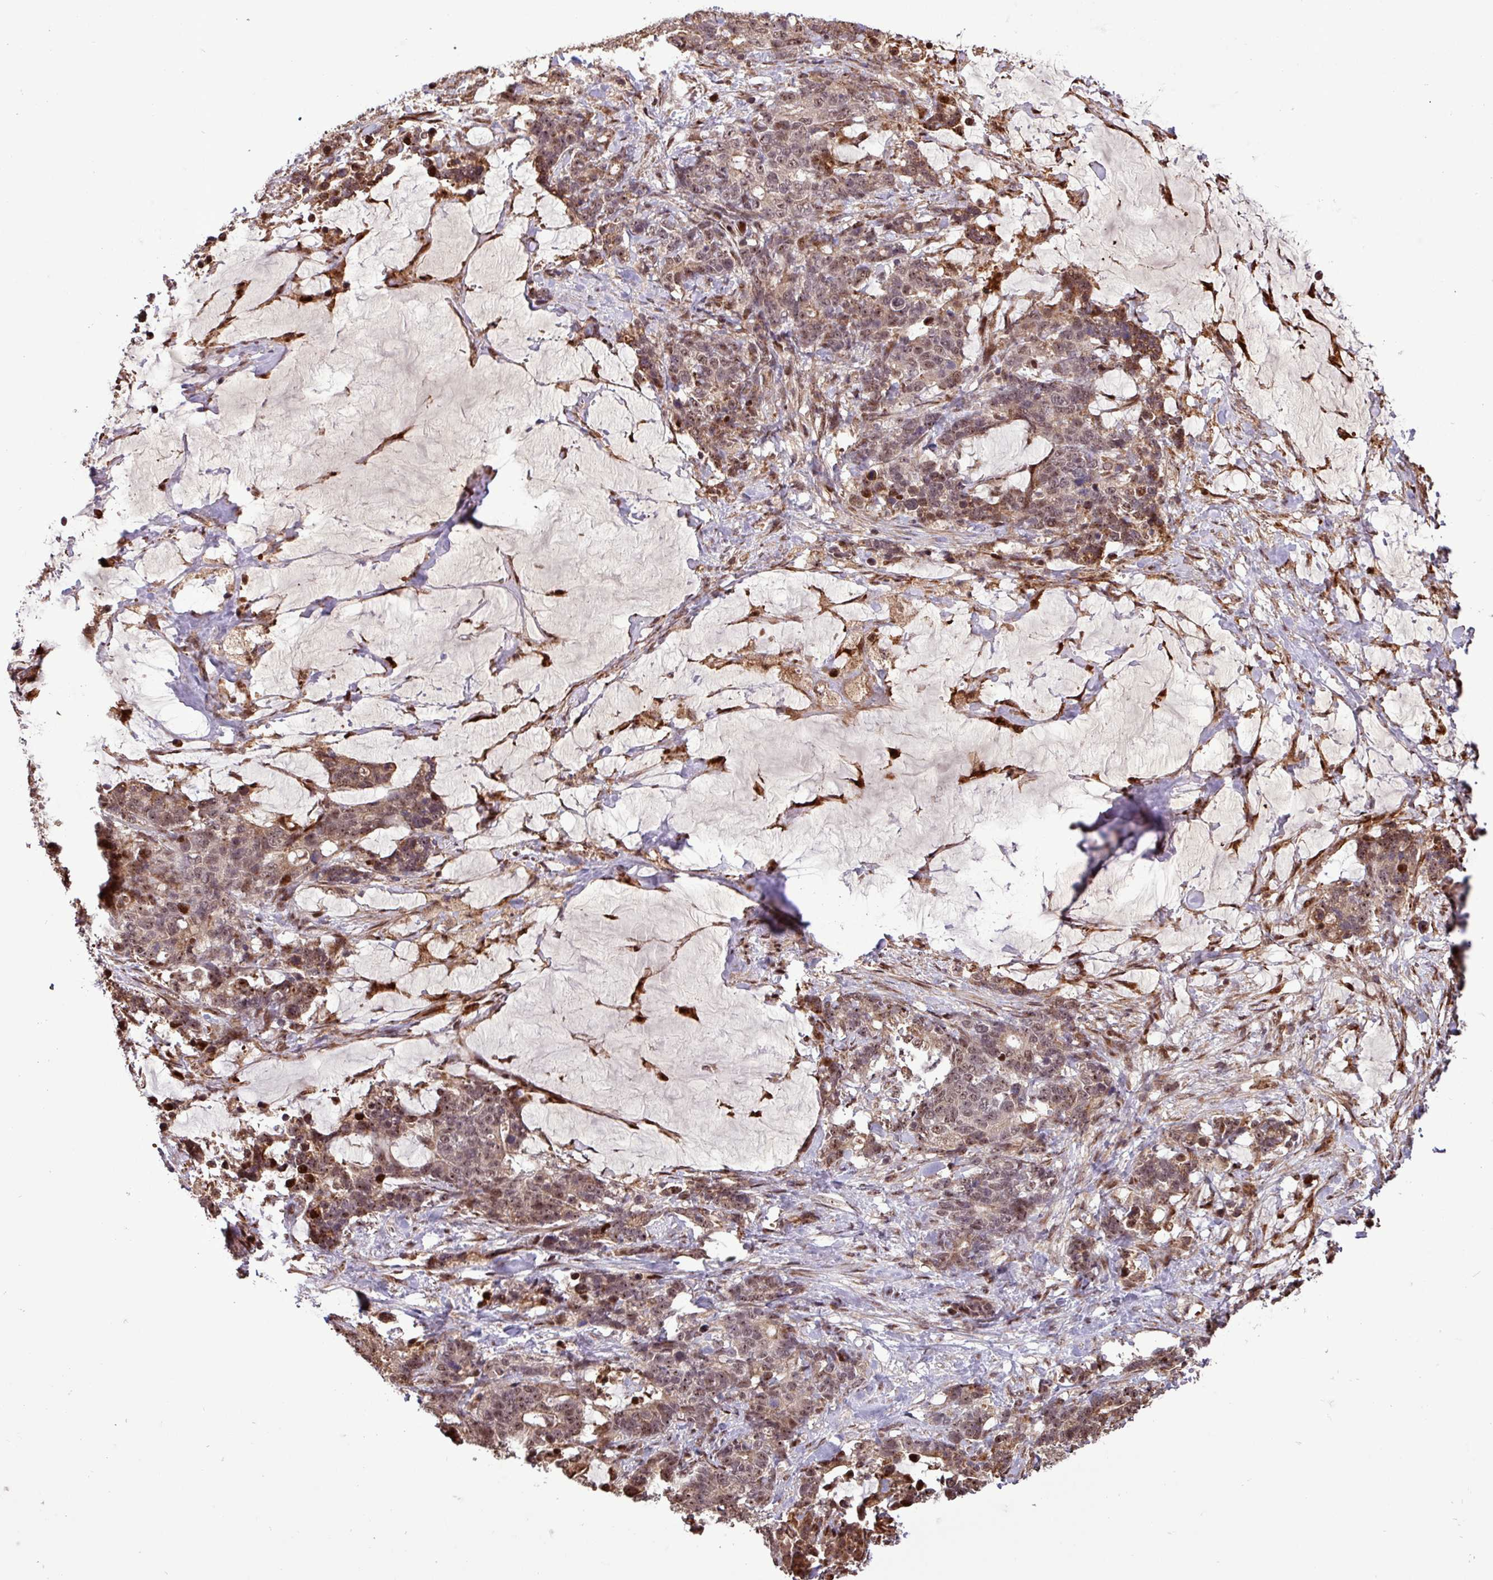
{"staining": {"intensity": "moderate", "quantity": "25%-75%", "location": "nuclear"}, "tissue": "stomach cancer", "cell_type": "Tumor cells", "image_type": "cancer", "snomed": [{"axis": "morphology", "description": "Normal tissue, NOS"}, {"axis": "morphology", "description": "Adenocarcinoma, NOS"}, {"axis": "topography", "description": "Stomach"}], "caption": "Approximately 25%-75% of tumor cells in human adenocarcinoma (stomach) reveal moderate nuclear protein expression as visualized by brown immunohistochemical staining.", "gene": "SLC22A24", "patient": {"sex": "female", "age": 64}}